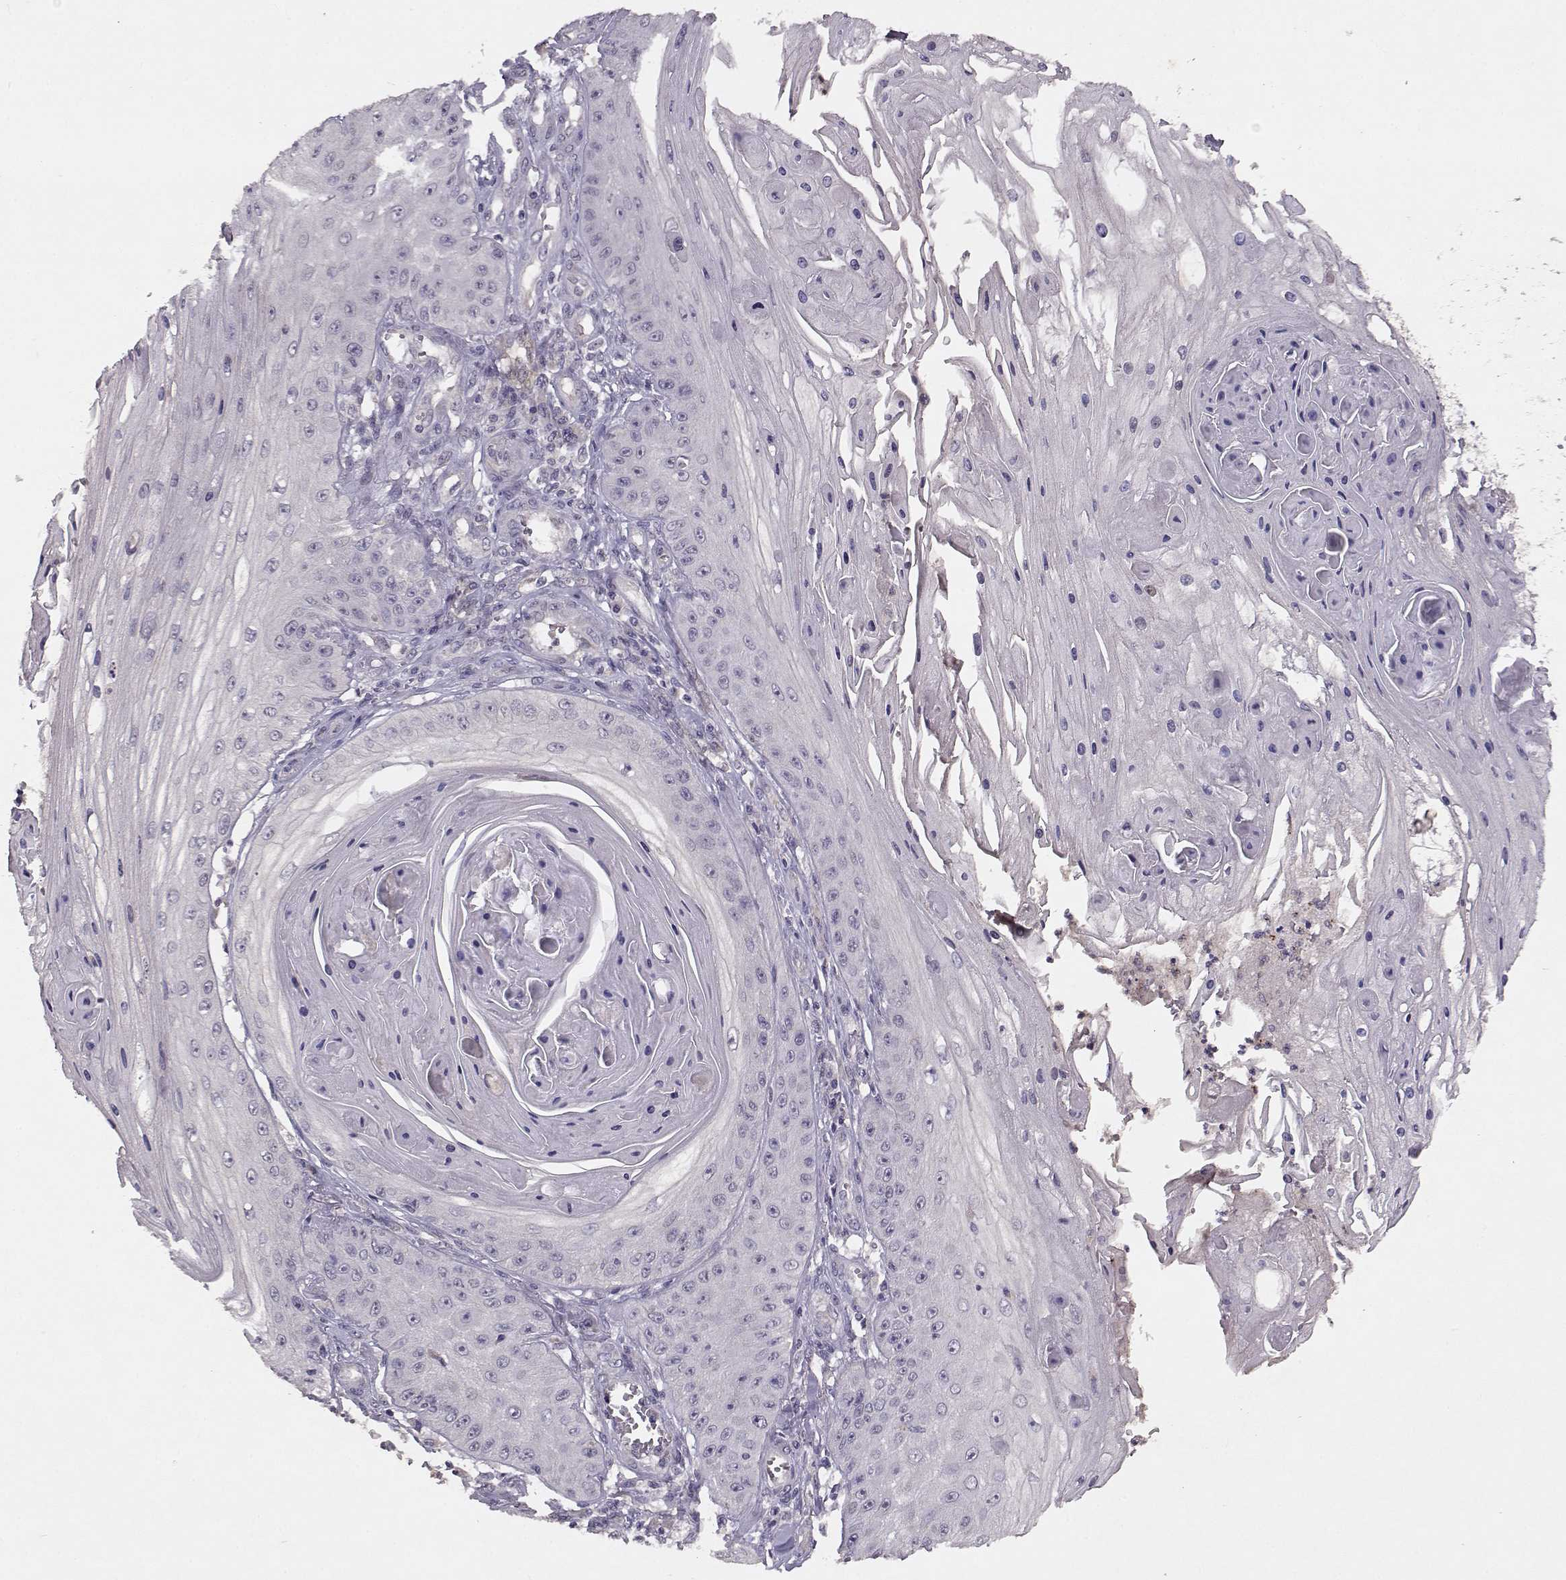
{"staining": {"intensity": "negative", "quantity": "none", "location": "none"}, "tissue": "skin cancer", "cell_type": "Tumor cells", "image_type": "cancer", "snomed": [{"axis": "morphology", "description": "Squamous cell carcinoma, NOS"}, {"axis": "topography", "description": "Skin"}], "caption": "Tumor cells show no significant staining in skin squamous cell carcinoma. The staining was performed using DAB (3,3'-diaminobenzidine) to visualize the protein expression in brown, while the nuclei were stained in blue with hematoxylin (Magnification: 20x).", "gene": "BMX", "patient": {"sex": "male", "age": 70}}